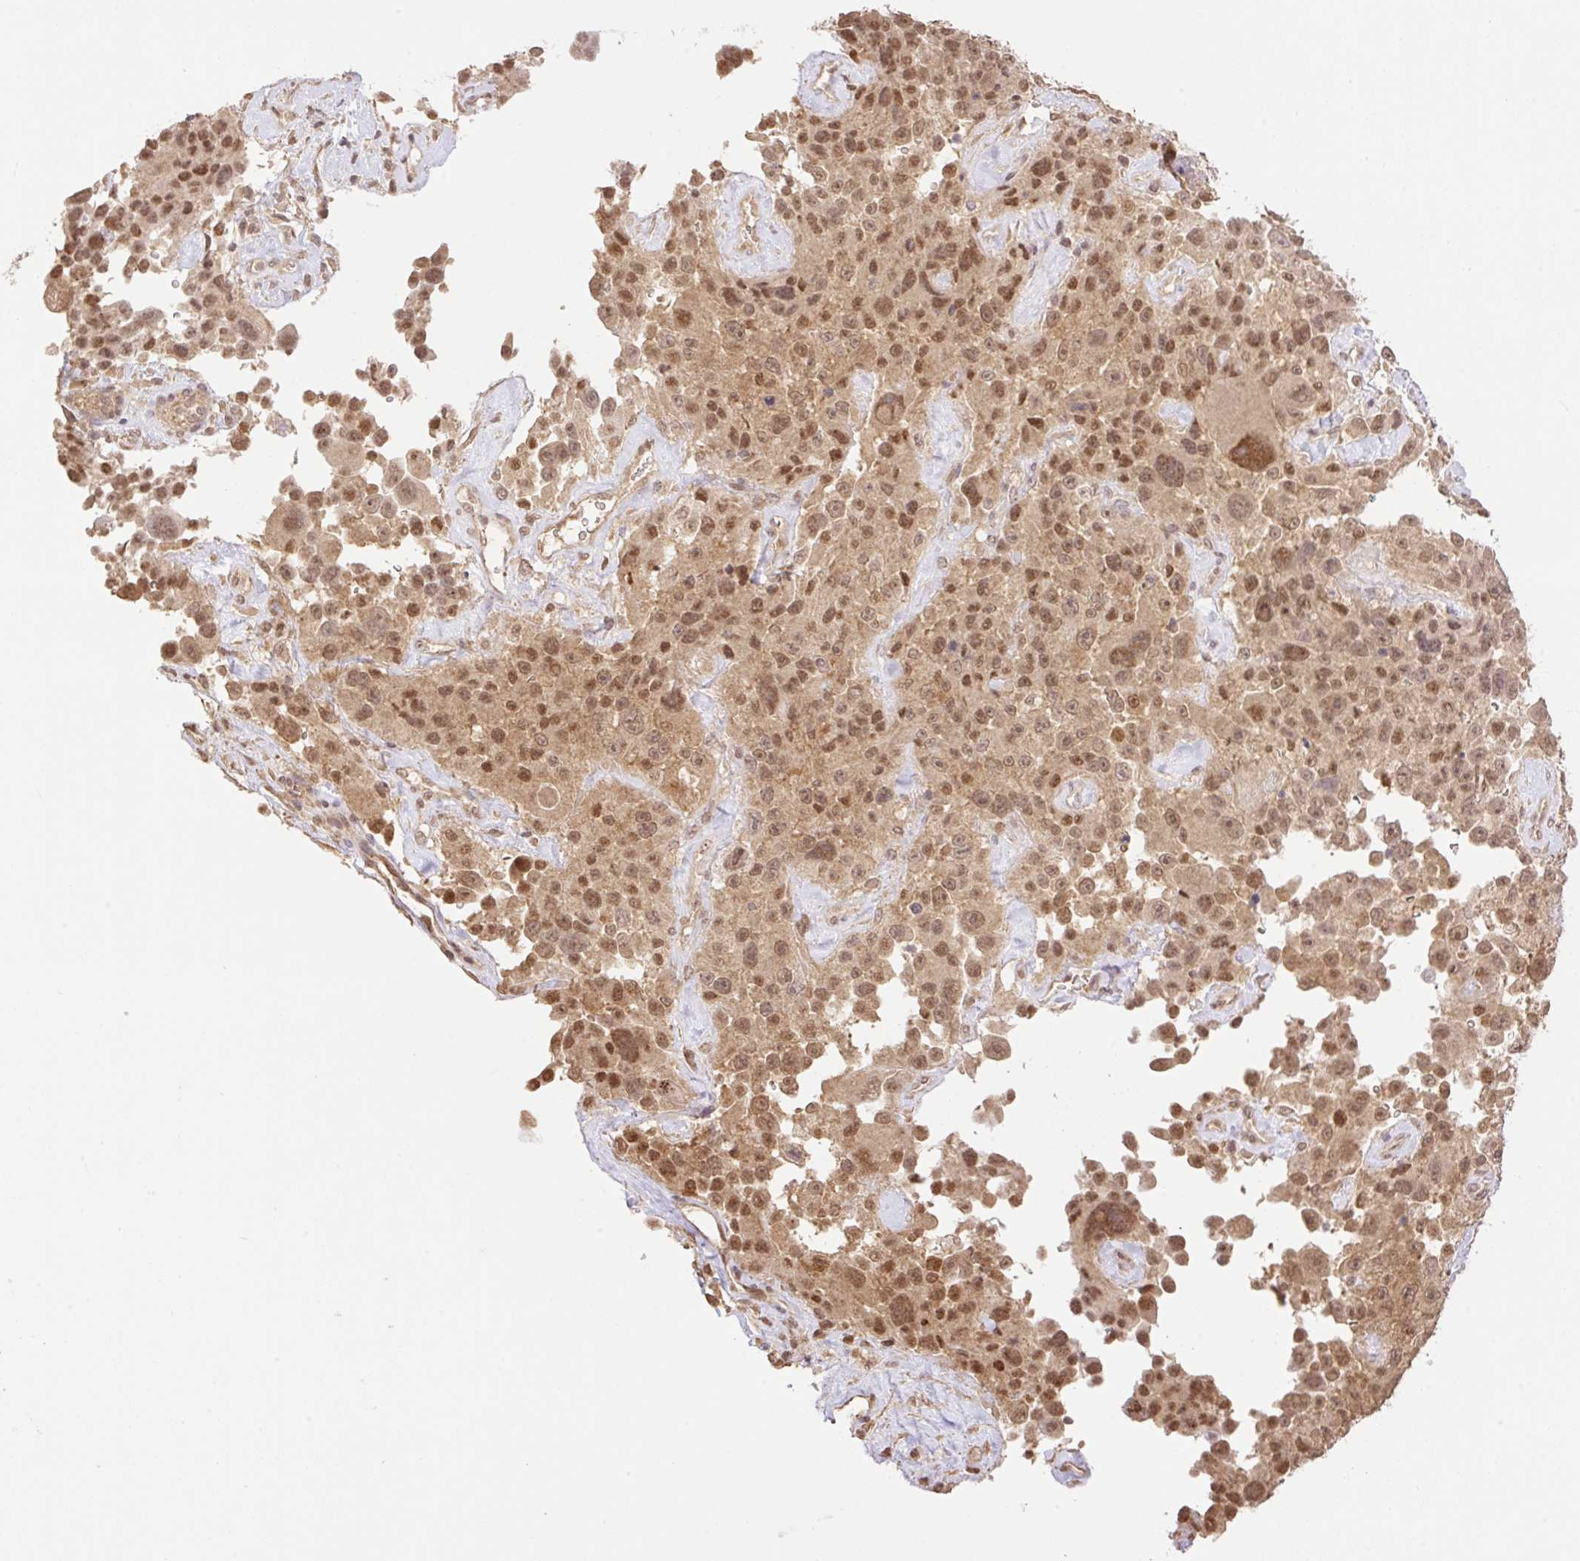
{"staining": {"intensity": "moderate", "quantity": ">75%", "location": "cytoplasmic/membranous,nuclear"}, "tissue": "melanoma", "cell_type": "Tumor cells", "image_type": "cancer", "snomed": [{"axis": "morphology", "description": "Malignant melanoma, Metastatic site"}, {"axis": "topography", "description": "Lymph node"}], "caption": "Malignant melanoma (metastatic site) stained with immunohistochemistry reveals moderate cytoplasmic/membranous and nuclear expression in approximately >75% of tumor cells.", "gene": "VPS25", "patient": {"sex": "male", "age": 62}}